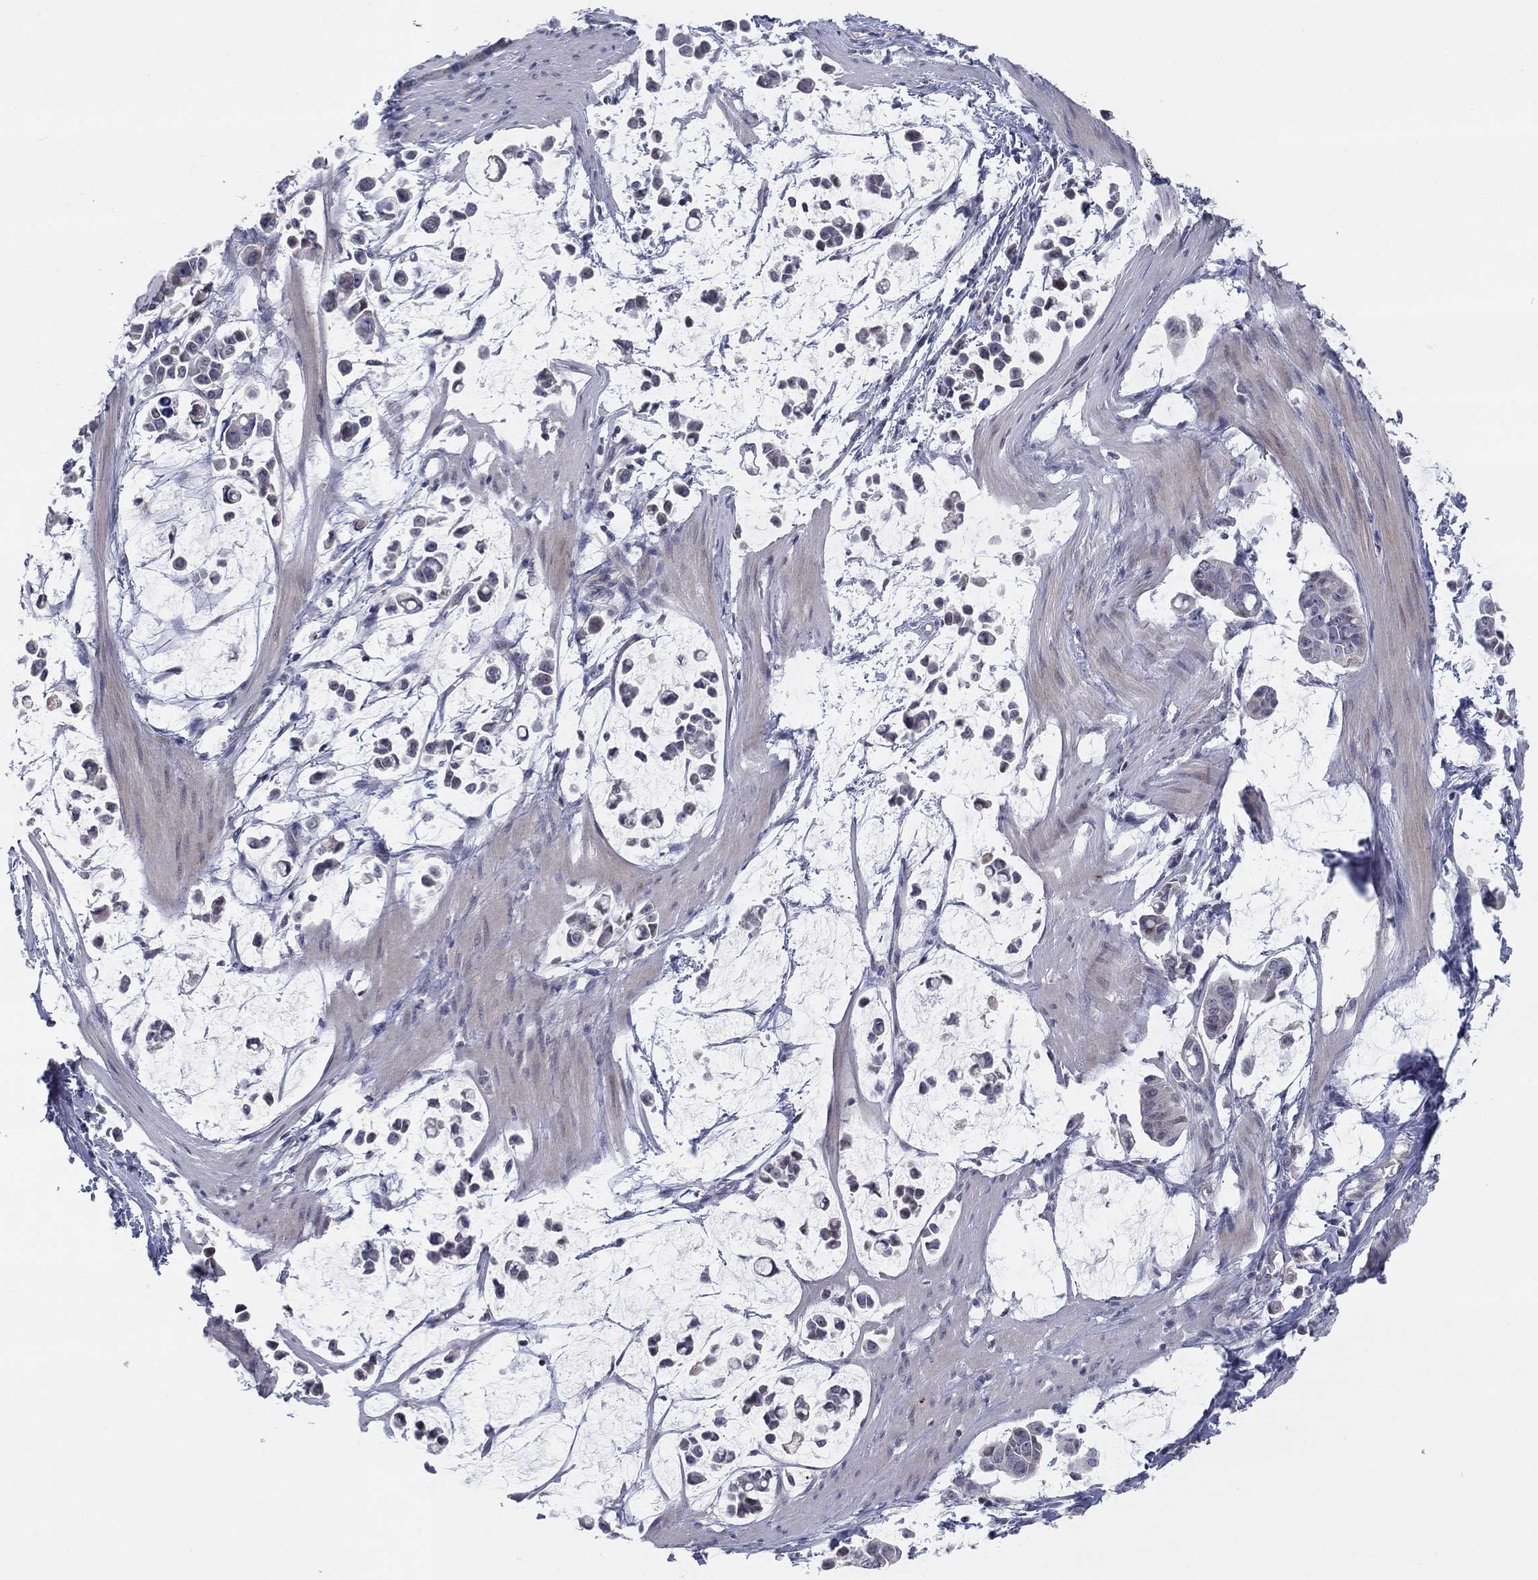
{"staining": {"intensity": "negative", "quantity": "none", "location": "none"}, "tissue": "stomach cancer", "cell_type": "Tumor cells", "image_type": "cancer", "snomed": [{"axis": "morphology", "description": "Adenocarcinoma, NOS"}, {"axis": "topography", "description": "Stomach"}], "caption": "A micrograph of stomach cancer (adenocarcinoma) stained for a protein demonstrates no brown staining in tumor cells. (DAB (3,3'-diaminobenzidine) immunohistochemistry visualized using brightfield microscopy, high magnification).", "gene": "AMN1", "patient": {"sex": "male", "age": 82}}